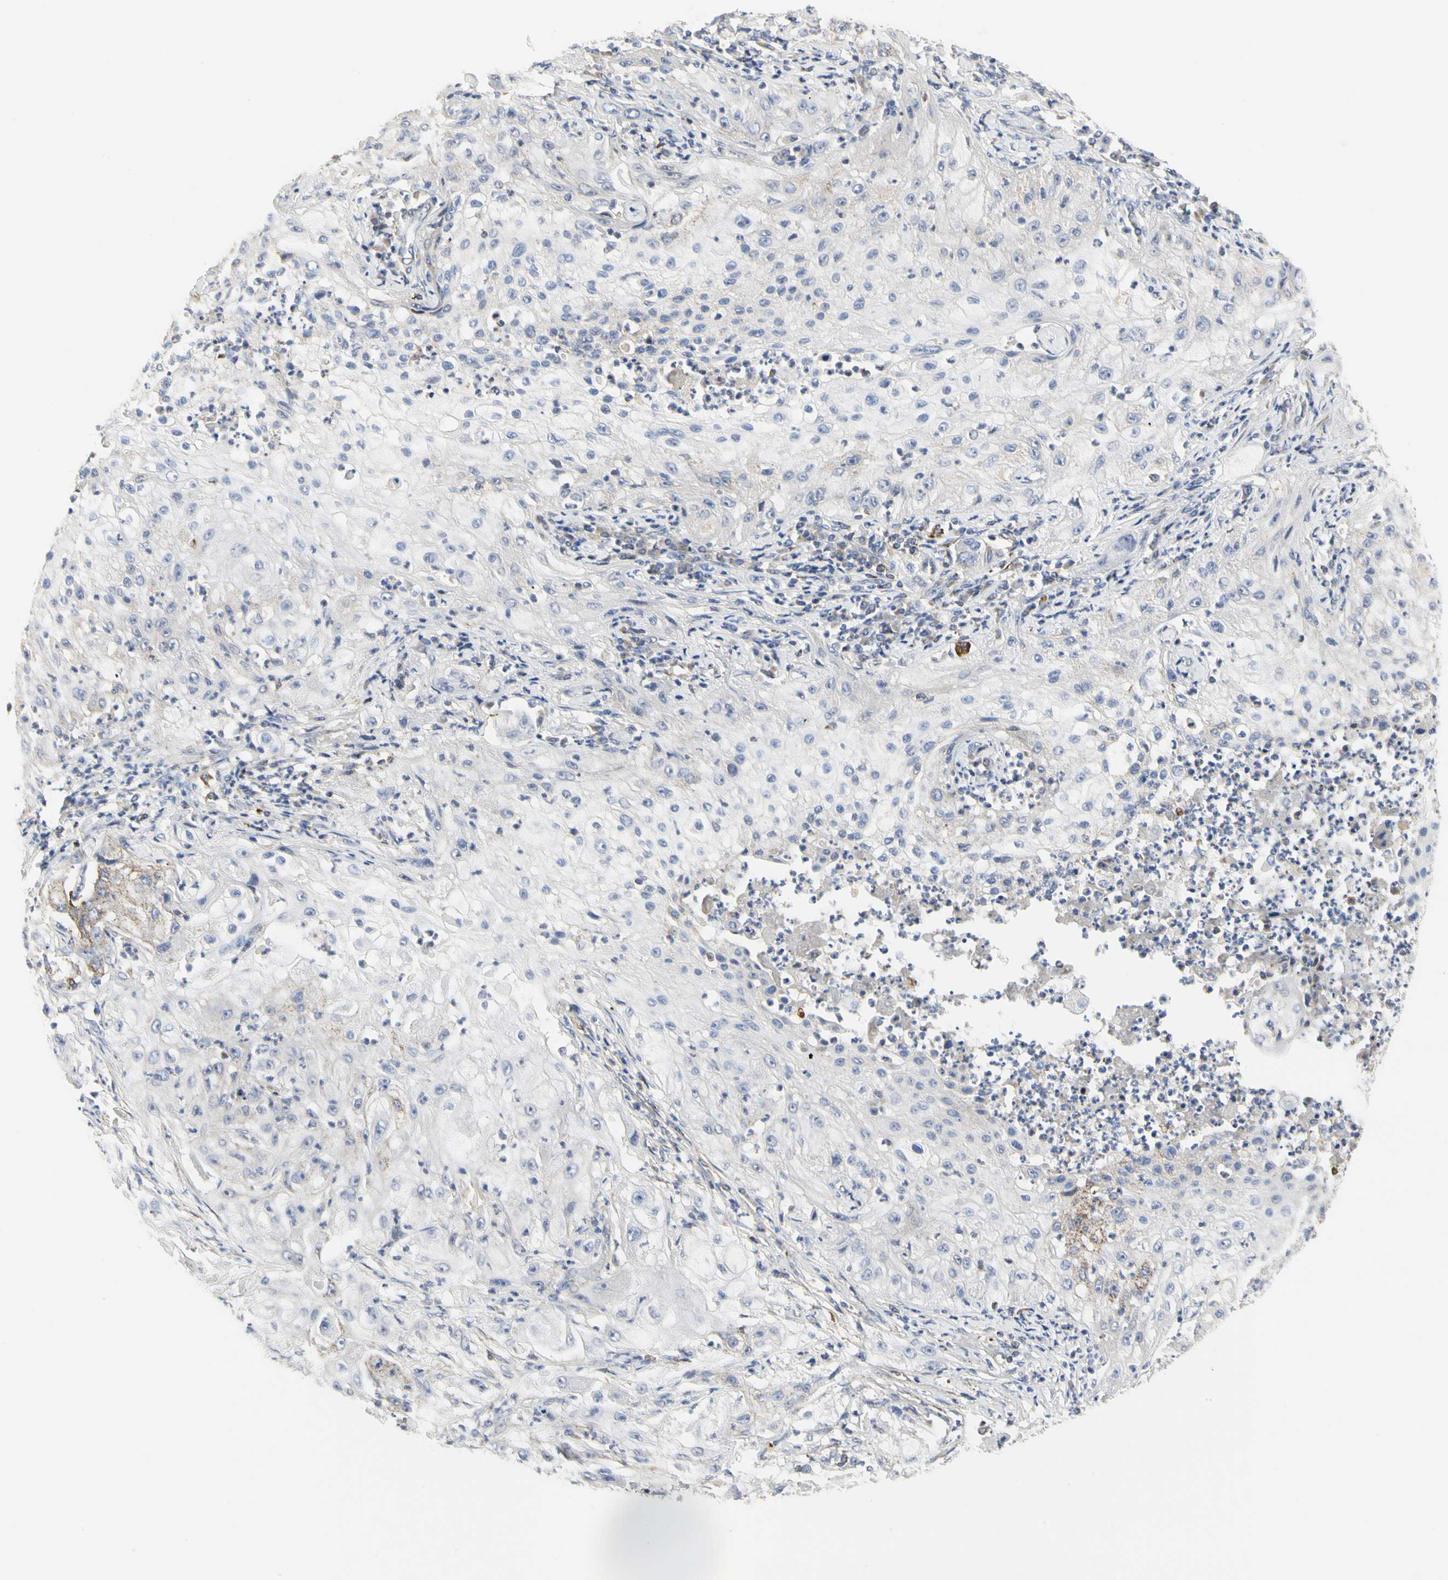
{"staining": {"intensity": "weak", "quantity": "<25%", "location": "cytoplasmic/membranous"}, "tissue": "lung cancer", "cell_type": "Tumor cells", "image_type": "cancer", "snomed": [{"axis": "morphology", "description": "Inflammation, NOS"}, {"axis": "morphology", "description": "Squamous cell carcinoma, NOS"}, {"axis": "topography", "description": "Lymph node"}, {"axis": "topography", "description": "Soft tissue"}, {"axis": "topography", "description": "Lung"}], "caption": "Immunohistochemical staining of lung cancer (squamous cell carcinoma) exhibits no significant staining in tumor cells.", "gene": "SHANK2", "patient": {"sex": "male", "age": 66}}